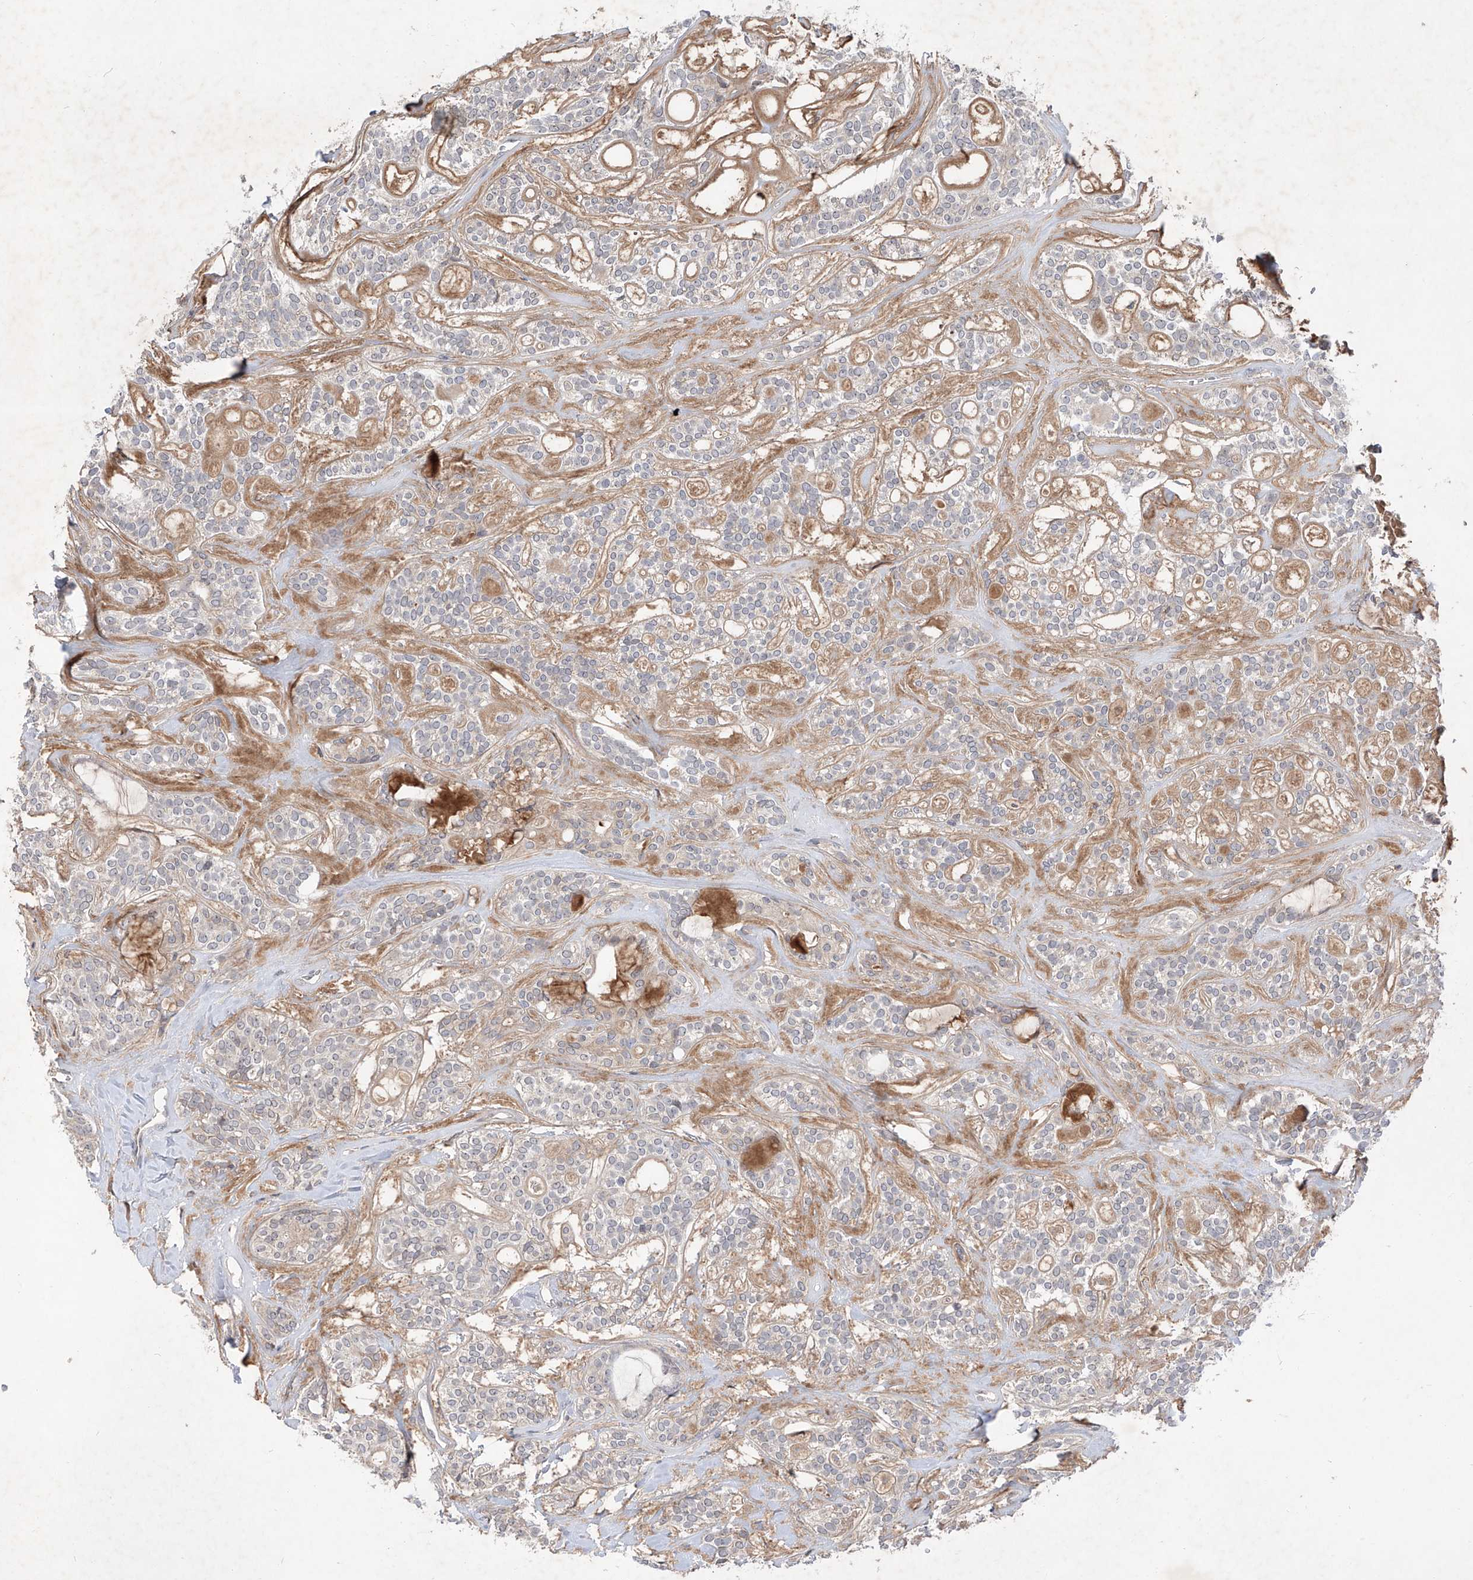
{"staining": {"intensity": "negative", "quantity": "none", "location": "none"}, "tissue": "head and neck cancer", "cell_type": "Tumor cells", "image_type": "cancer", "snomed": [{"axis": "morphology", "description": "Adenocarcinoma, NOS"}, {"axis": "topography", "description": "Head-Neck"}], "caption": "DAB immunohistochemical staining of human head and neck adenocarcinoma displays no significant positivity in tumor cells. (Stains: DAB IHC with hematoxylin counter stain, Microscopy: brightfield microscopy at high magnification).", "gene": "FAM135A", "patient": {"sex": "male", "age": 66}}